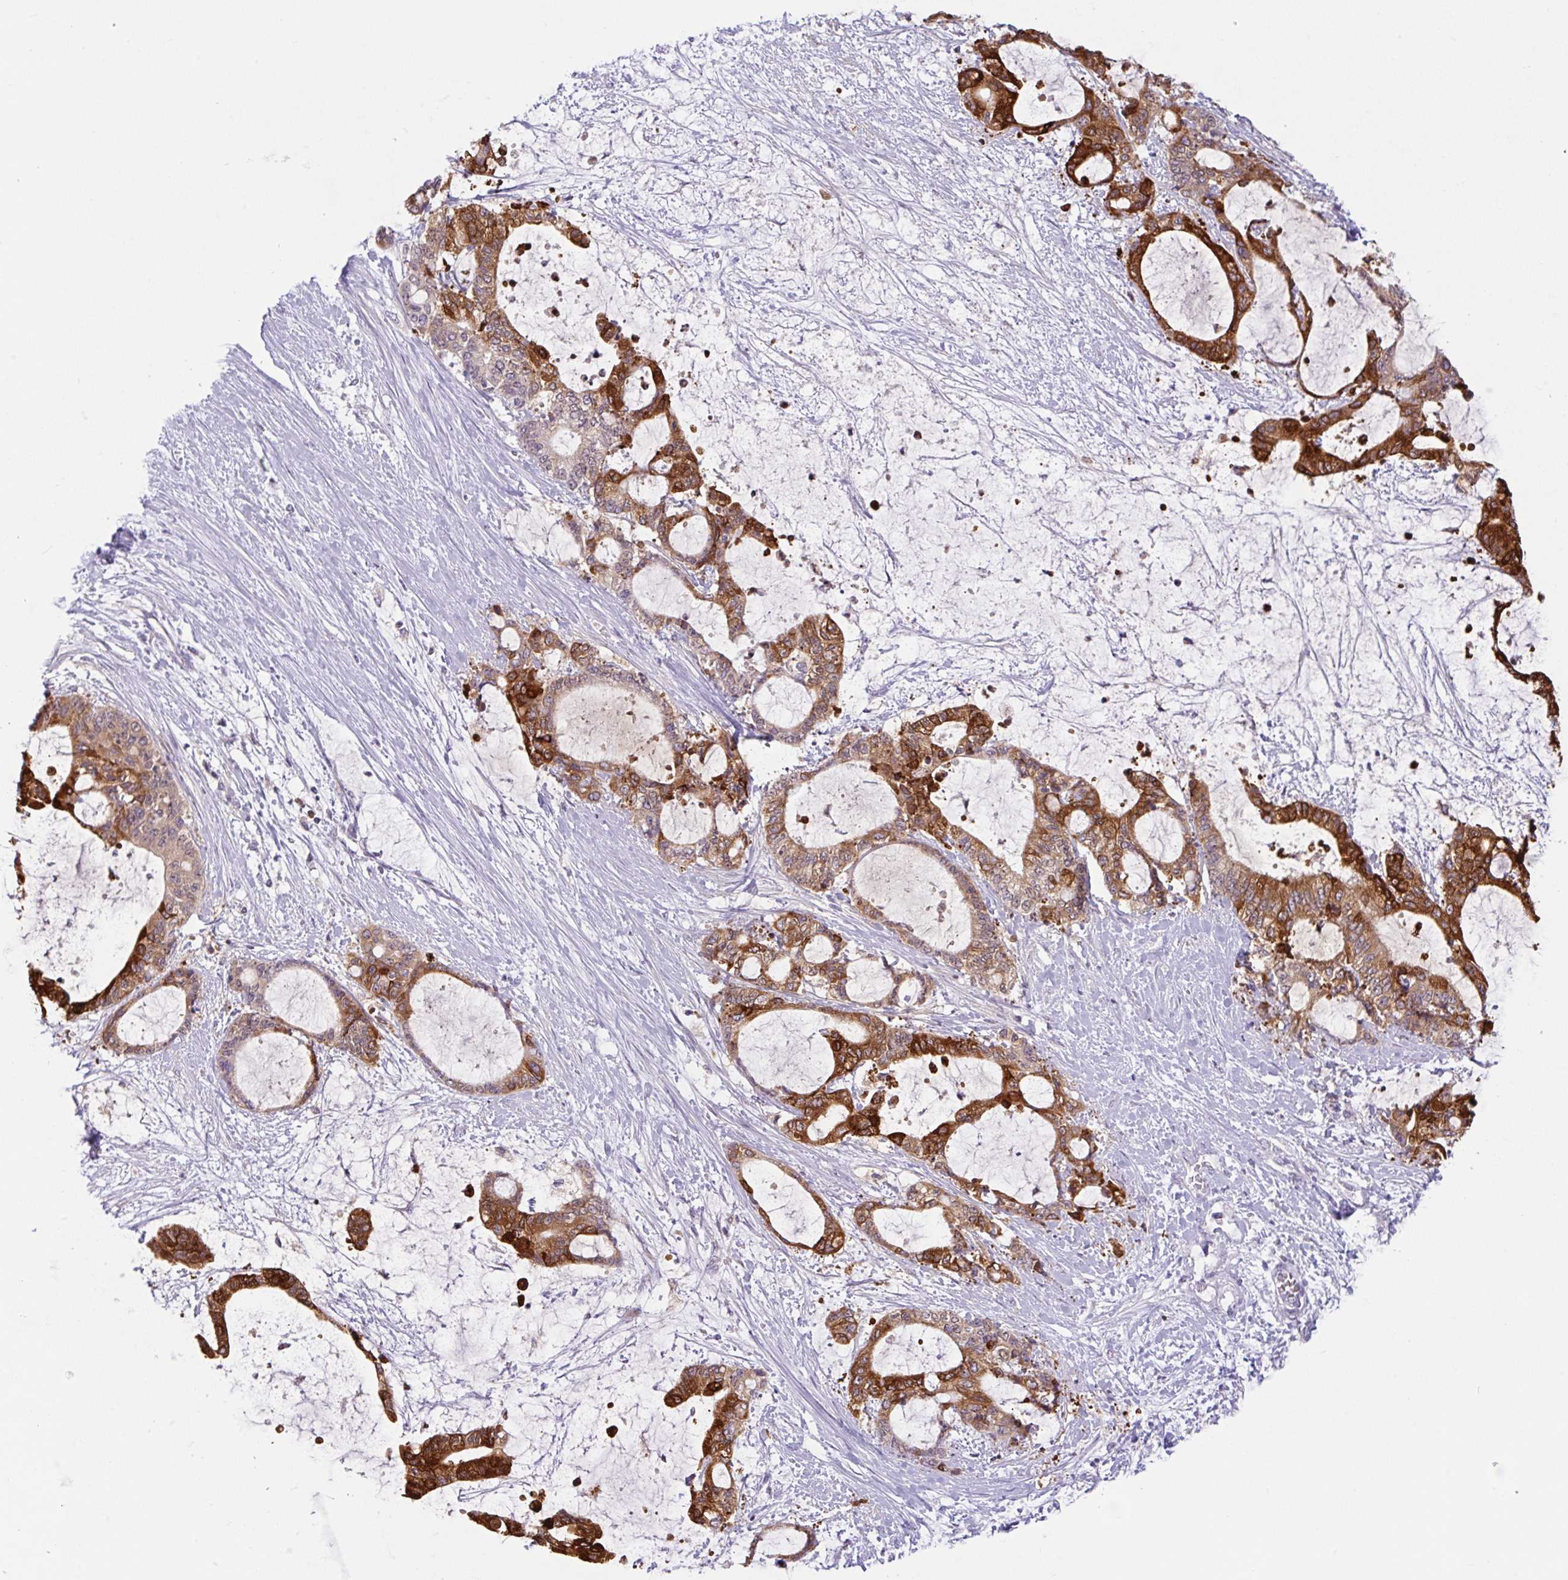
{"staining": {"intensity": "strong", "quantity": "25%-75%", "location": "cytoplasmic/membranous"}, "tissue": "liver cancer", "cell_type": "Tumor cells", "image_type": "cancer", "snomed": [{"axis": "morphology", "description": "Normal tissue, NOS"}, {"axis": "morphology", "description": "Cholangiocarcinoma"}, {"axis": "topography", "description": "Liver"}, {"axis": "topography", "description": "Peripheral nerve tissue"}], "caption": "Liver cancer (cholangiocarcinoma) tissue exhibits strong cytoplasmic/membranous expression in approximately 25%-75% of tumor cells, visualized by immunohistochemistry. Immunohistochemistry (ihc) stains the protein in brown and the nuclei are stained blue.", "gene": "CTSE", "patient": {"sex": "female", "age": 73}}